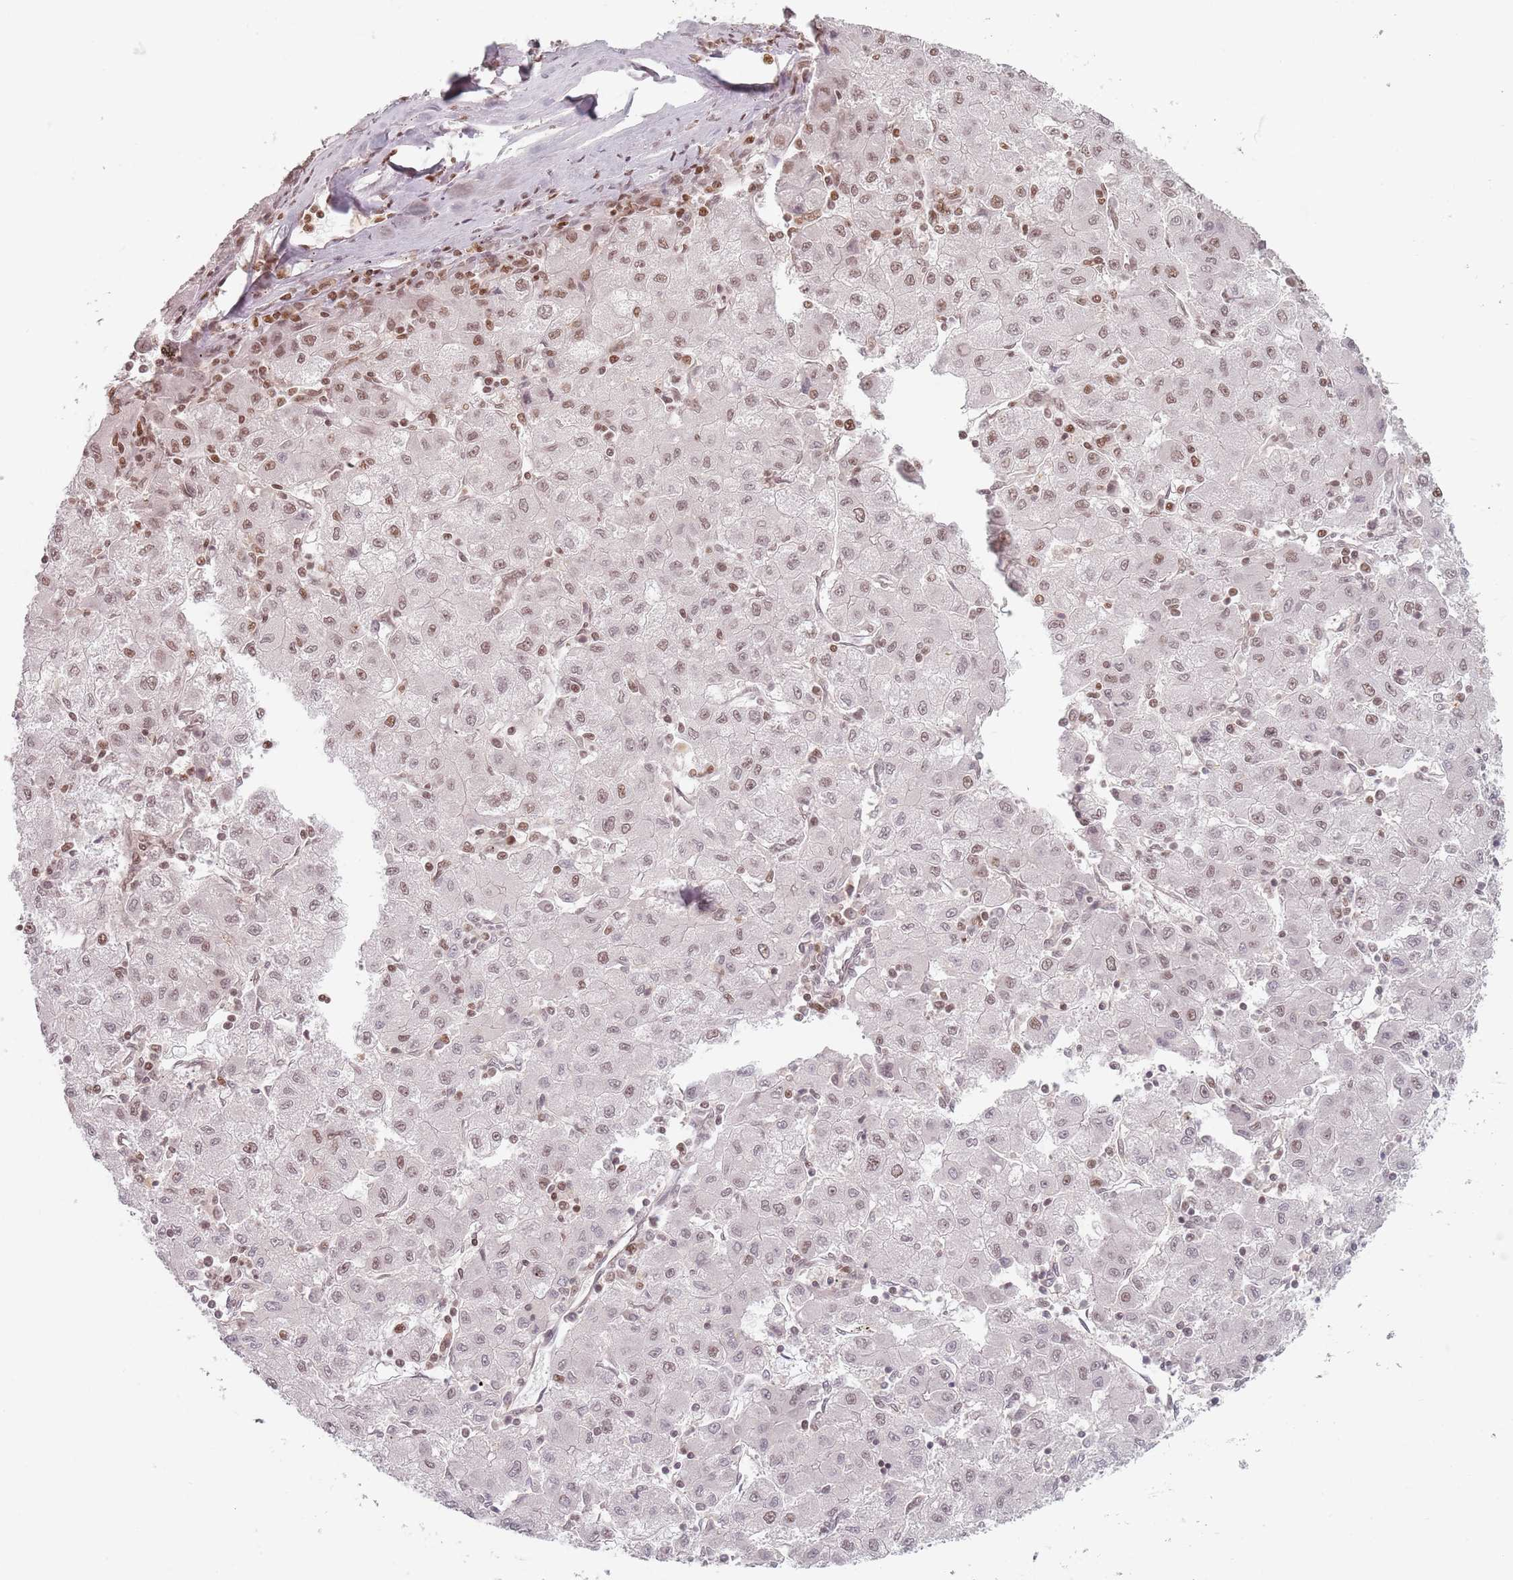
{"staining": {"intensity": "moderate", "quantity": "25%-75%", "location": "nuclear"}, "tissue": "liver cancer", "cell_type": "Tumor cells", "image_type": "cancer", "snomed": [{"axis": "morphology", "description": "Carcinoma, Hepatocellular, NOS"}, {"axis": "topography", "description": "Liver"}], "caption": "Immunohistochemical staining of liver hepatocellular carcinoma demonstrates moderate nuclear protein expression in approximately 25%-75% of tumor cells. (brown staining indicates protein expression, while blue staining denotes nuclei).", "gene": "NUP50", "patient": {"sex": "male", "age": 72}}